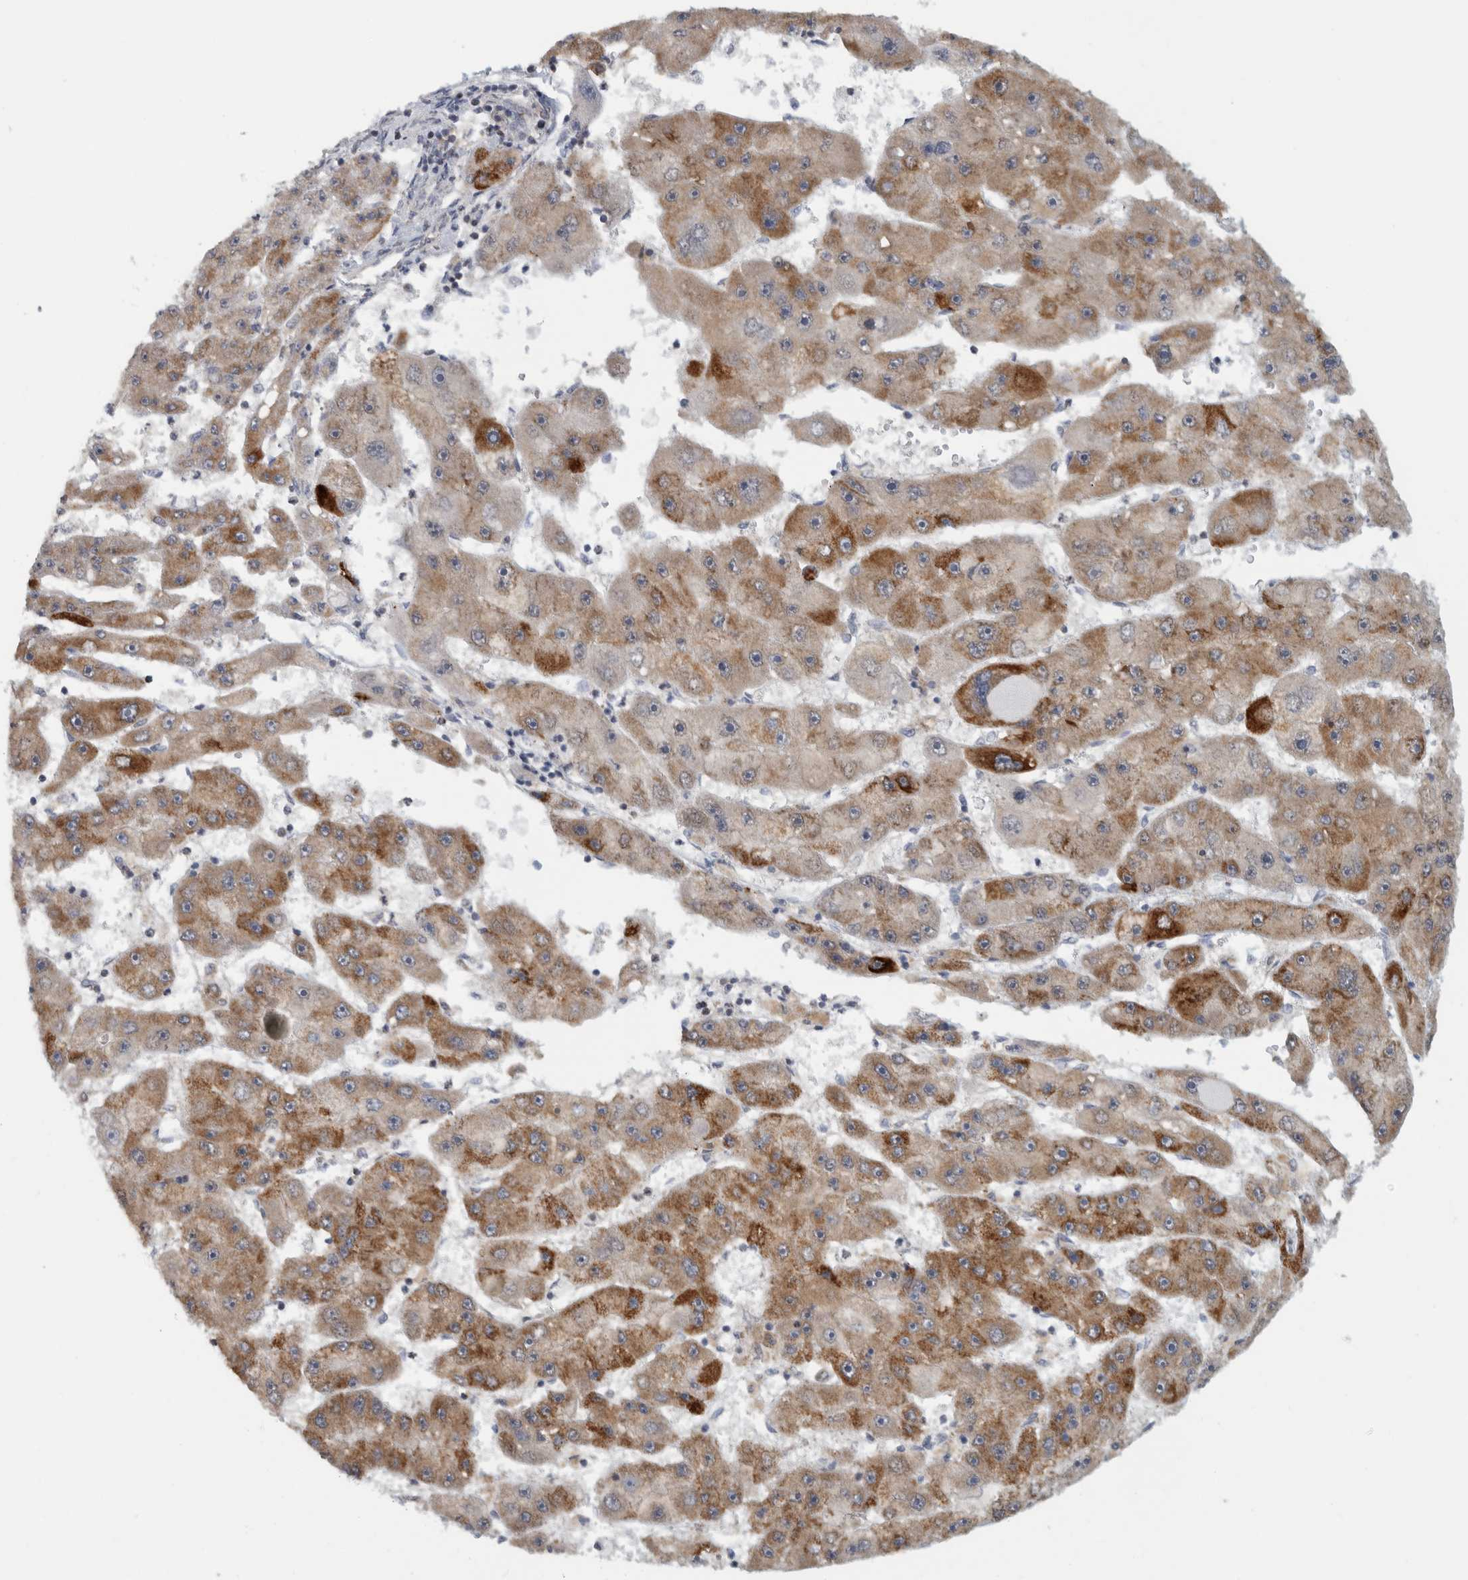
{"staining": {"intensity": "moderate", "quantity": ">75%", "location": "cytoplasmic/membranous"}, "tissue": "liver cancer", "cell_type": "Tumor cells", "image_type": "cancer", "snomed": [{"axis": "morphology", "description": "Carcinoma, Hepatocellular, NOS"}, {"axis": "topography", "description": "Liver"}], "caption": "Human liver cancer stained for a protein (brown) displays moderate cytoplasmic/membranous positive positivity in about >75% of tumor cells.", "gene": "RAB18", "patient": {"sex": "female", "age": 61}}